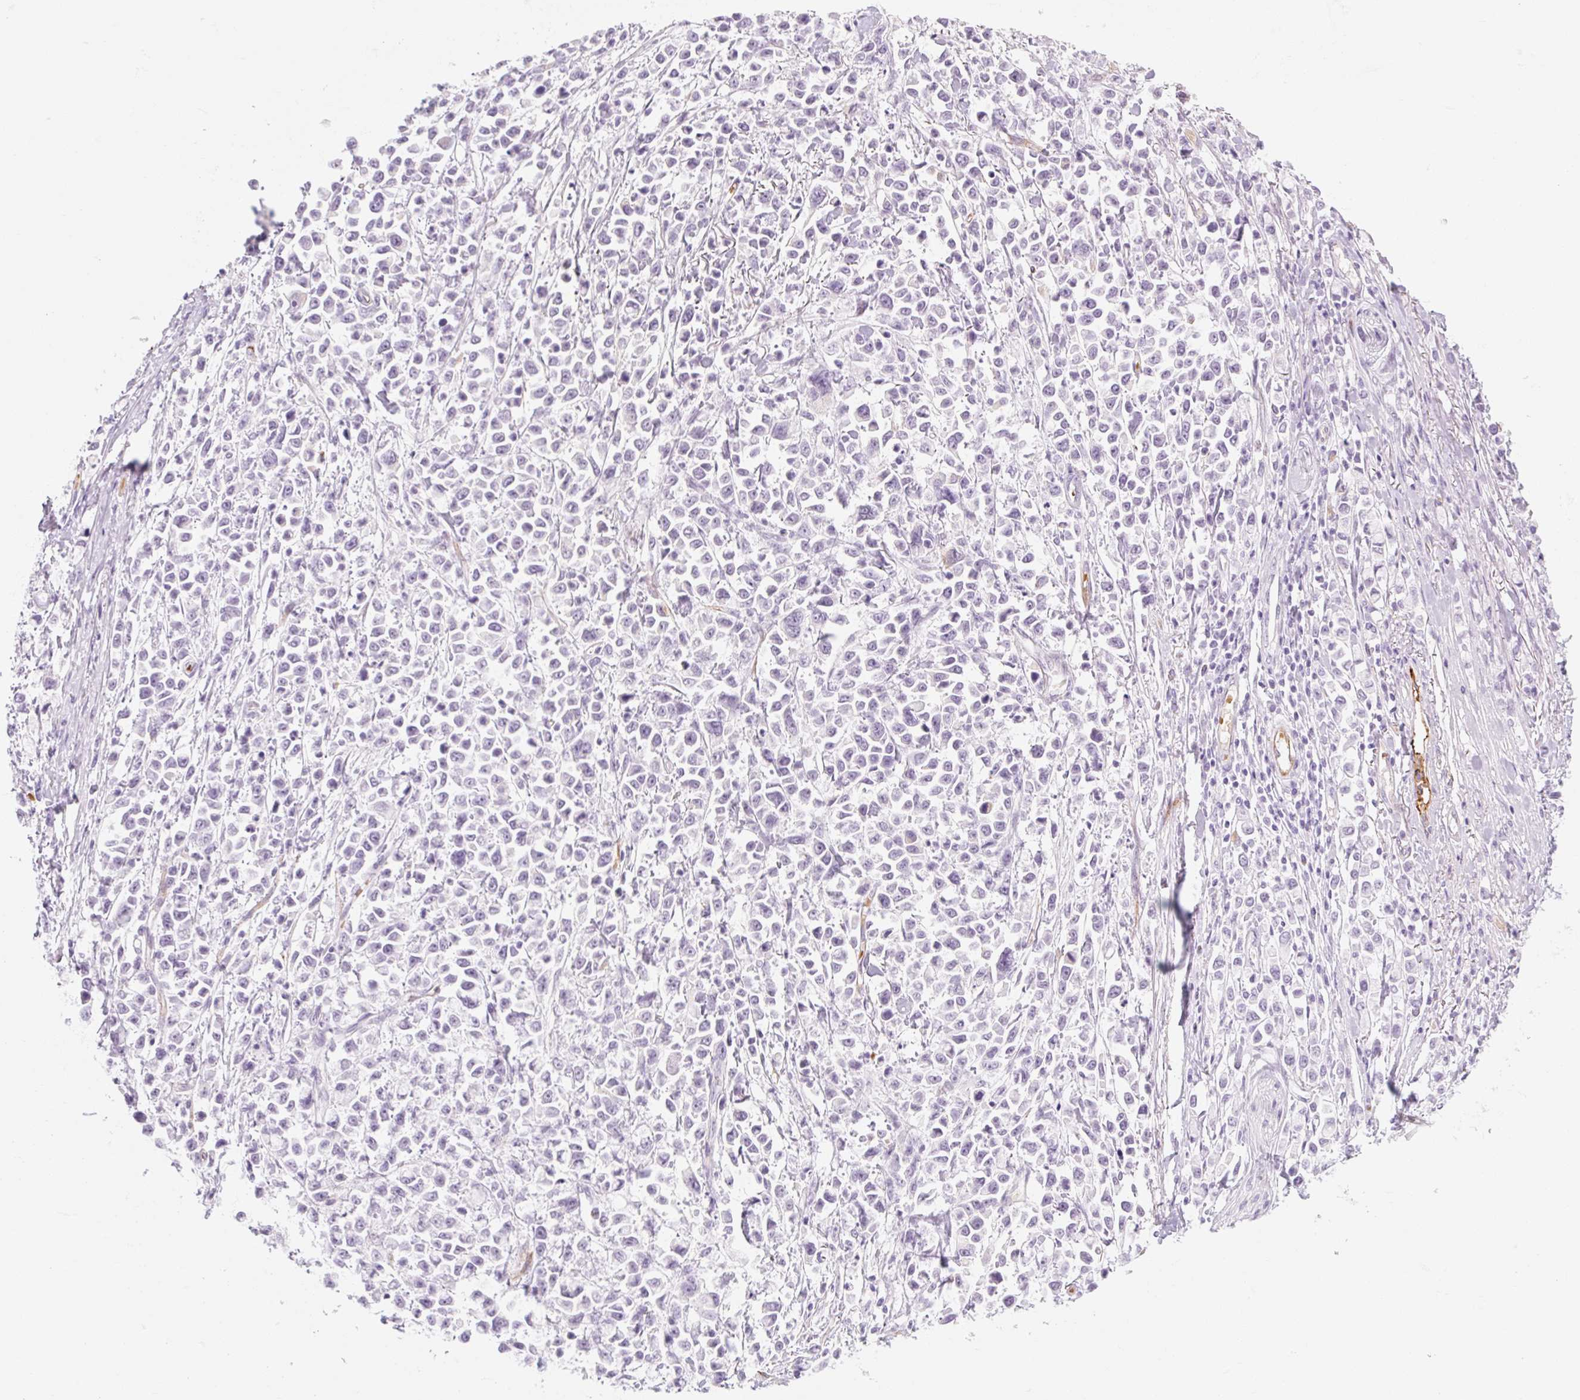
{"staining": {"intensity": "negative", "quantity": "none", "location": "none"}, "tissue": "stomach cancer", "cell_type": "Tumor cells", "image_type": "cancer", "snomed": [{"axis": "morphology", "description": "Adenocarcinoma, NOS"}, {"axis": "topography", "description": "Stomach"}], "caption": "A histopathology image of stomach adenocarcinoma stained for a protein exhibits no brown staining in tumor cells.", "gene": "TAF1L", "patient": {"sex": "female", "age": 81}}